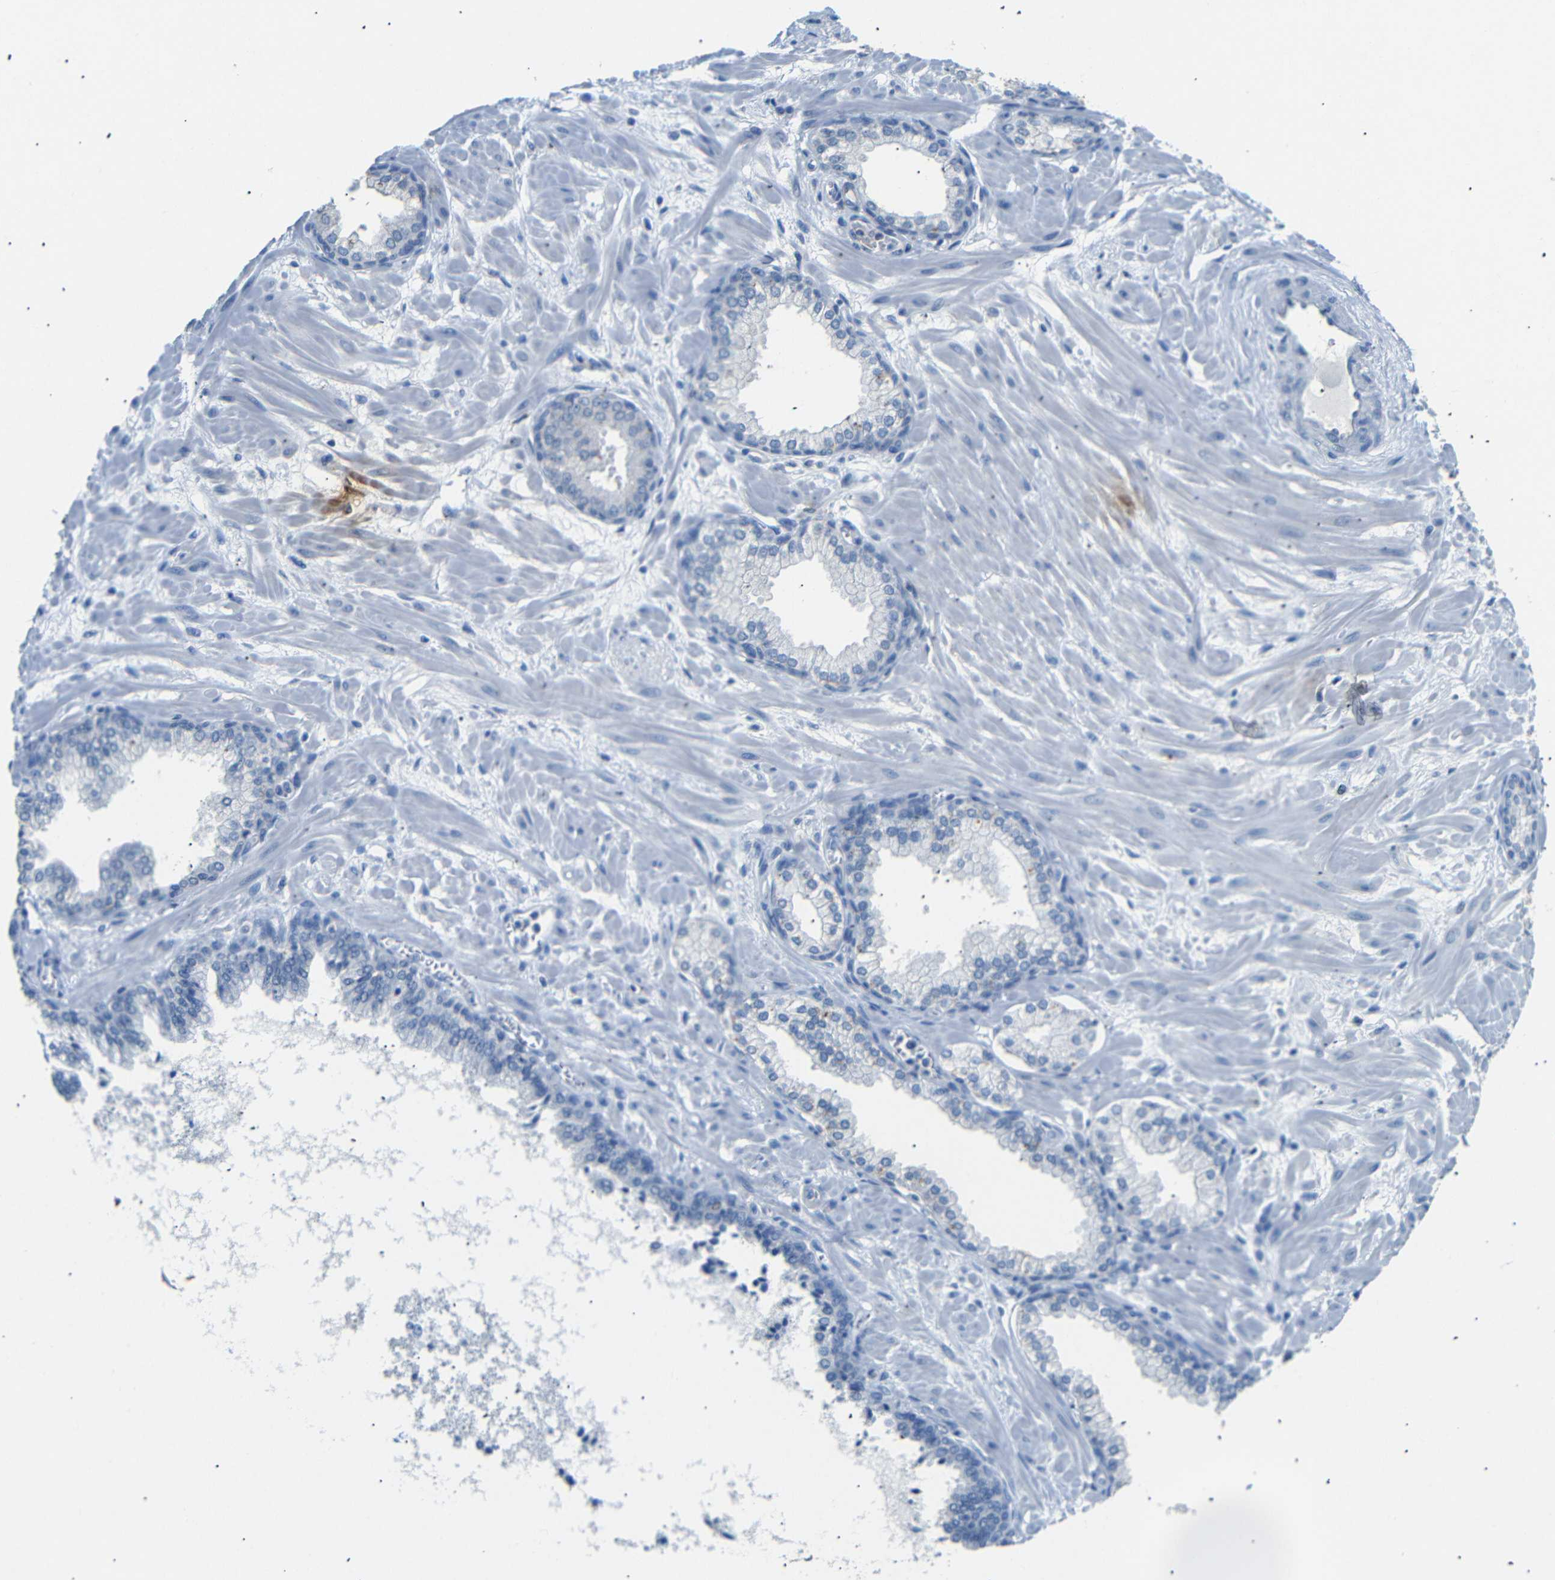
{"staining": {"intensity": "negative", "quantity": "none", "location": "none"}, "tissue": "prostate", "cell_type": "Glandular cells", "image_type": "normal", "snomed": [{"axis": "morphology", "description": "Normal tissue, NOS"}, {"axis": "morphology", "description": "Urothelial carcinoma, Low grade"}, {"axis": "topography", "description": "Urinary bladder"}, {"axis": "topography", "description": "Prostate"}], "caption": "Immunohistochemistry (IHC) image of unremarkable human prostate stained for a protein (brown), which displays no expression in glandular cells.", "gene": "INCENP", "patient": {"sex": "male", "age": 60}}